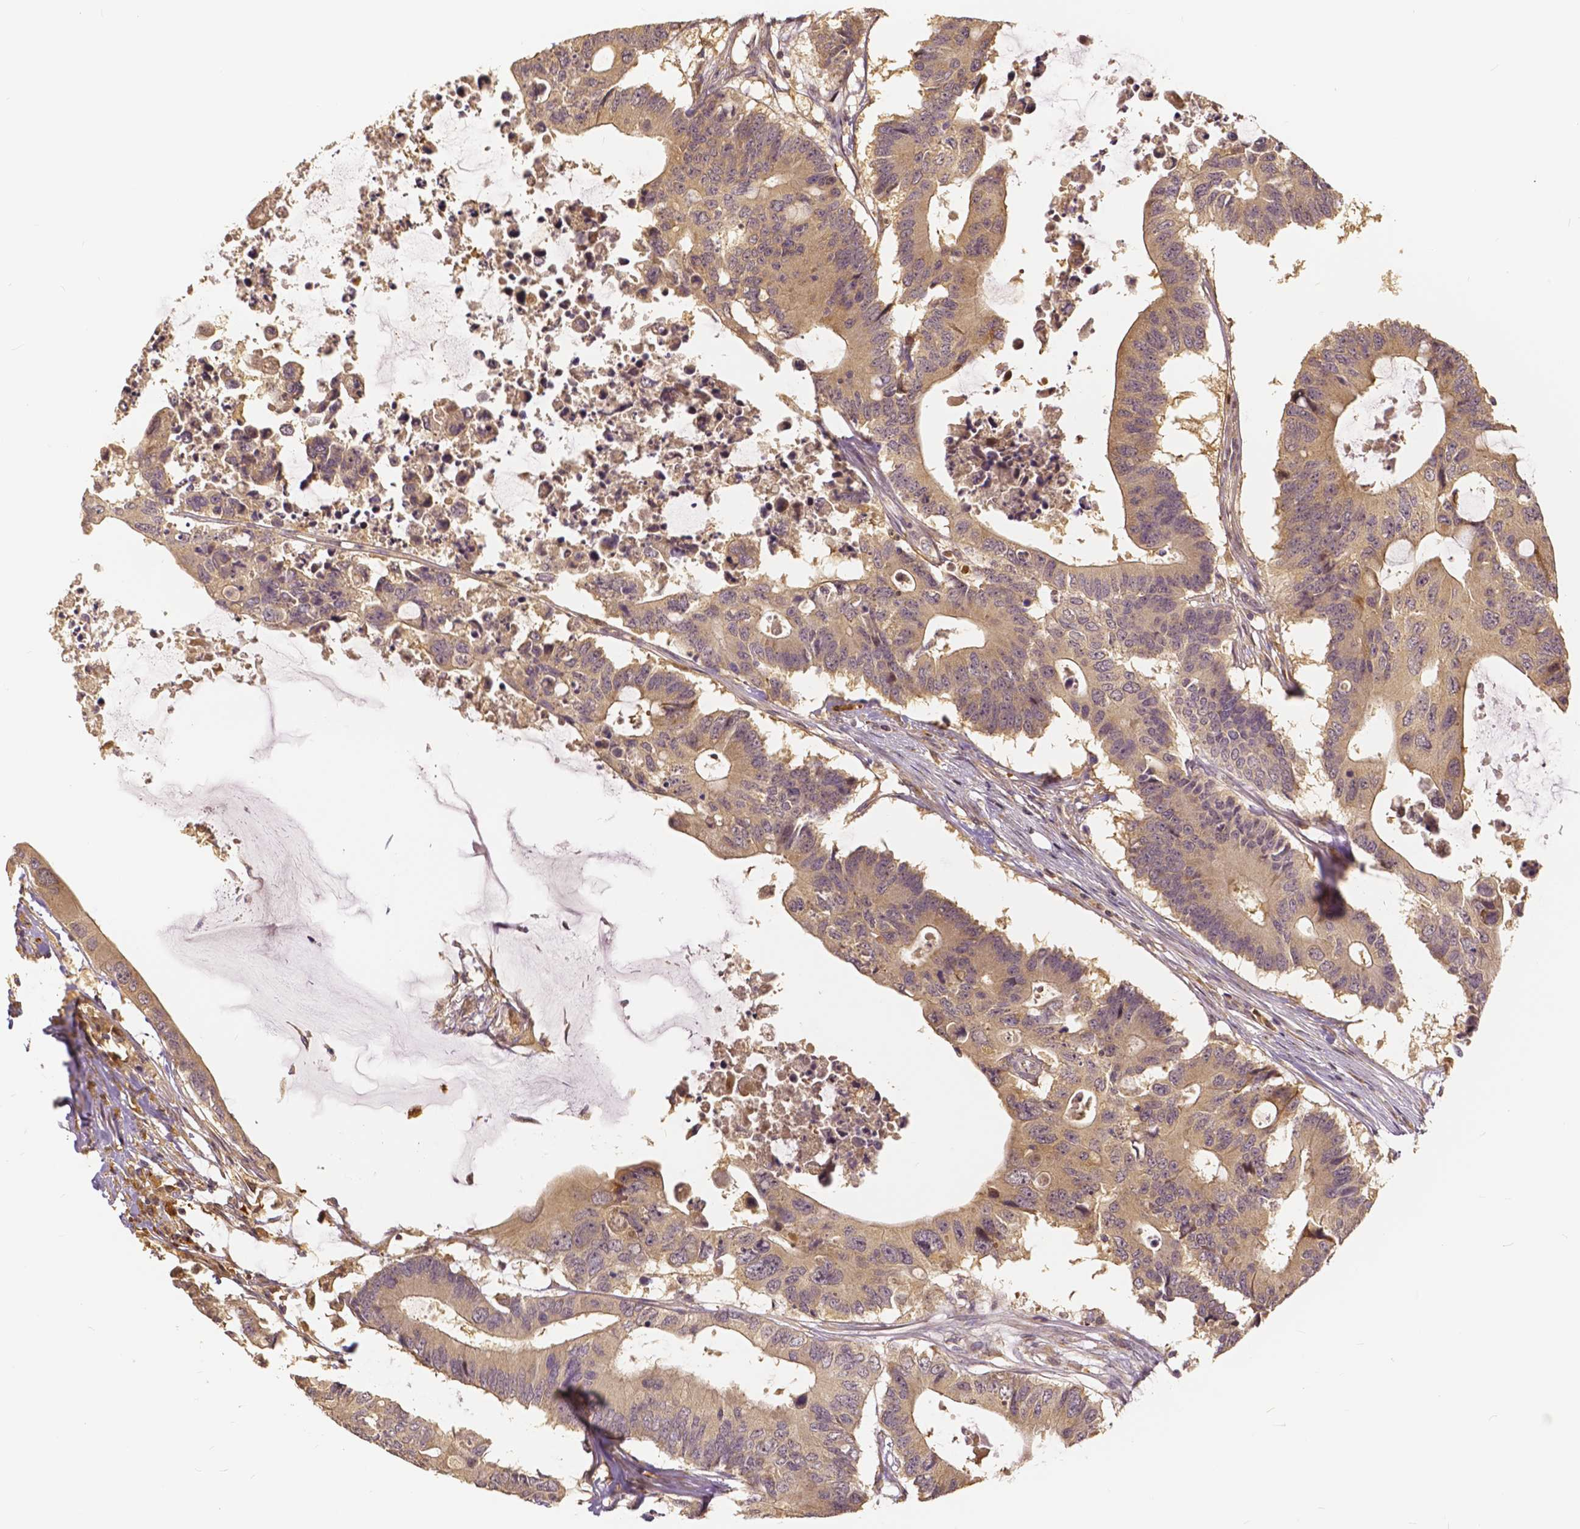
{"staining": {"intensity": "weak", "quantity": ">75%", "location": "cytoplasmic/membranous"}, "tissue": "colorectal cancer", "cell_type": "Tumor cells", "image_type": "cancer", "snomed": [{"axis": "morphology", "description": "Adenocarcinoma, NOS"}, {"axis": "topography", "description": "Colon"}], "caption": "Protein analysis of colorectal cancer (adenocarcinoma) tissue shows weak cytoplasmic/membranous positivity in about >75% of tumor cells.", "gene": "USP9X", "patient": {"sex": "male", "age": 71}}